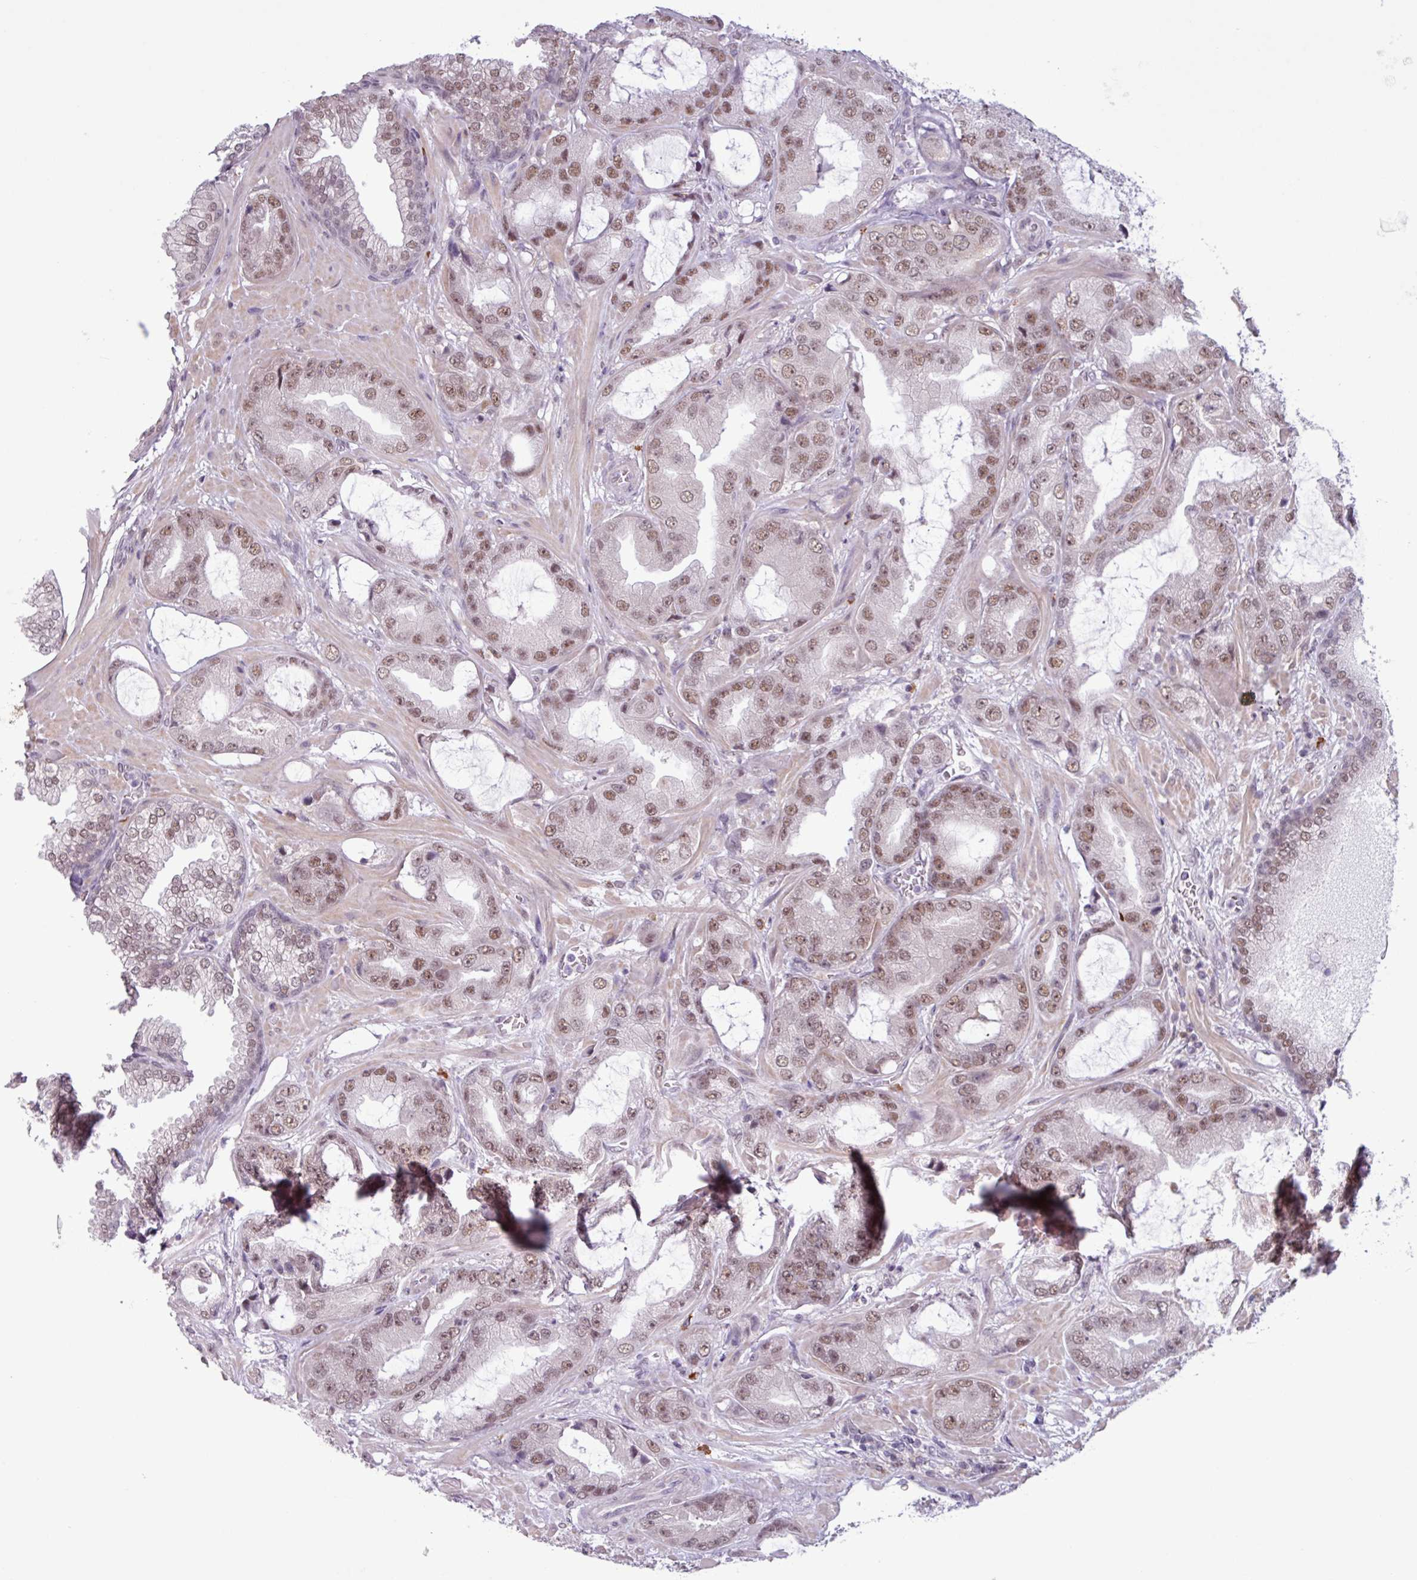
{"staining": {"intensity": "moderate", "quantity": ">75%", "location": "nuclear"}, "tissue": "prostate cancer", "cell_type": "Tumor cells", "image_type": "cancer", "snomed": [{"axis": "morphology", "description": "Adenocarcinoma, High grade"}, {"axis": "topography", "description": "Prostate"}], "caption": "Immunohistochemistry image of human high-grade adenocarcinoma (prostate) stained for a protein (brown), which shows medium levels of moderate nuclear expression in about >75% of tumor cells.", "gene": "NOTCH2", "patient": {"sex": "male", "age": 68}}